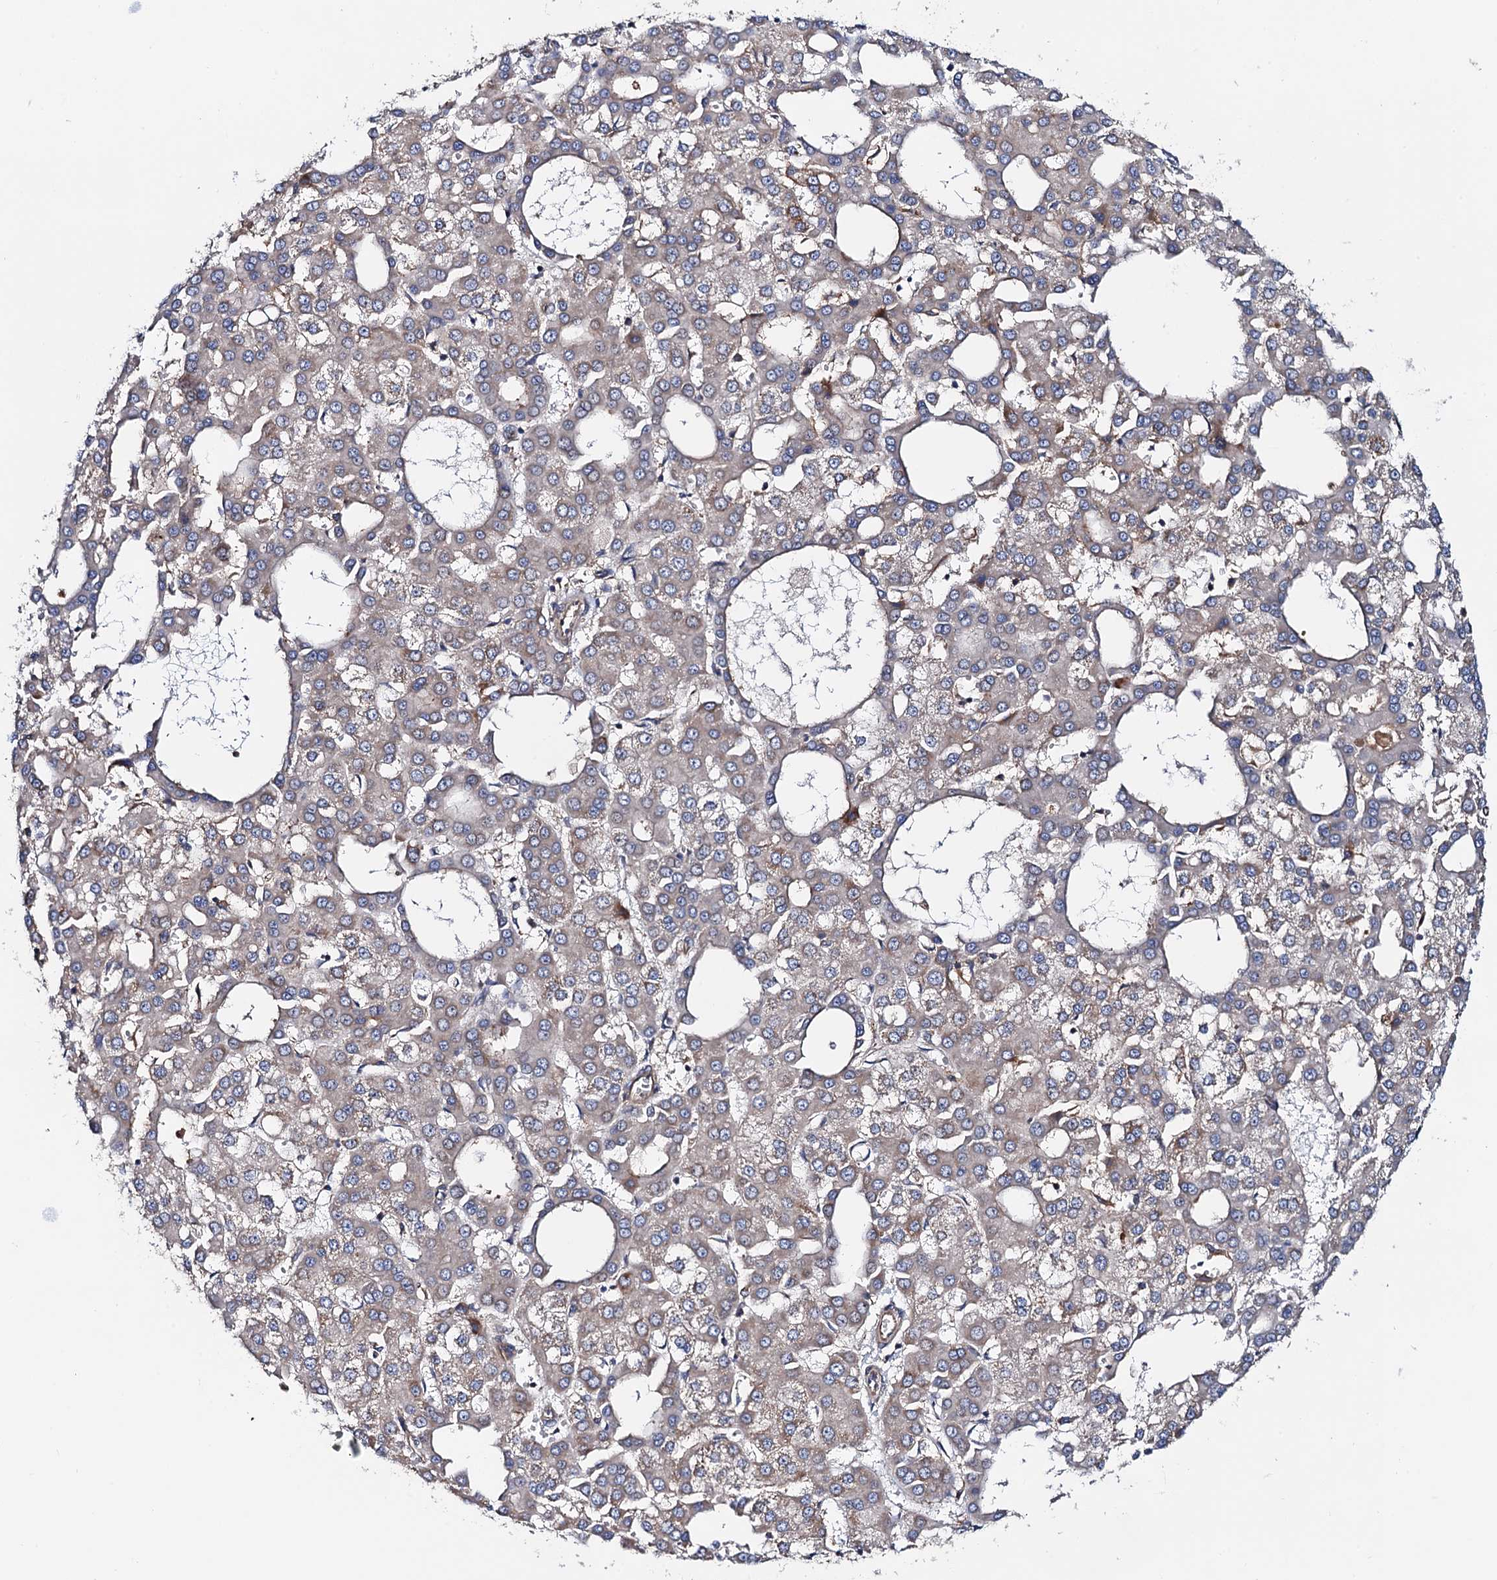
{"staining": {"intensity": "weak", "quantity": "<25%", "location": "cytoplasmic/membranous"}, "tissue": "liver cancer", "cell_type": "Tumor cells", "image_type": "cancer", "snomed": [{"axis": "morphology", "description": "Carcinoma, Hepatocellular, NOS"}, {"axis": "topography", "description": "Liver"}], "caption": "Tumor cells show no significant protein expression in liver cancer (hepatocellular carcinoma).", "gene": "MRPL48", "patient": {"sex": "male", "age": 47}}